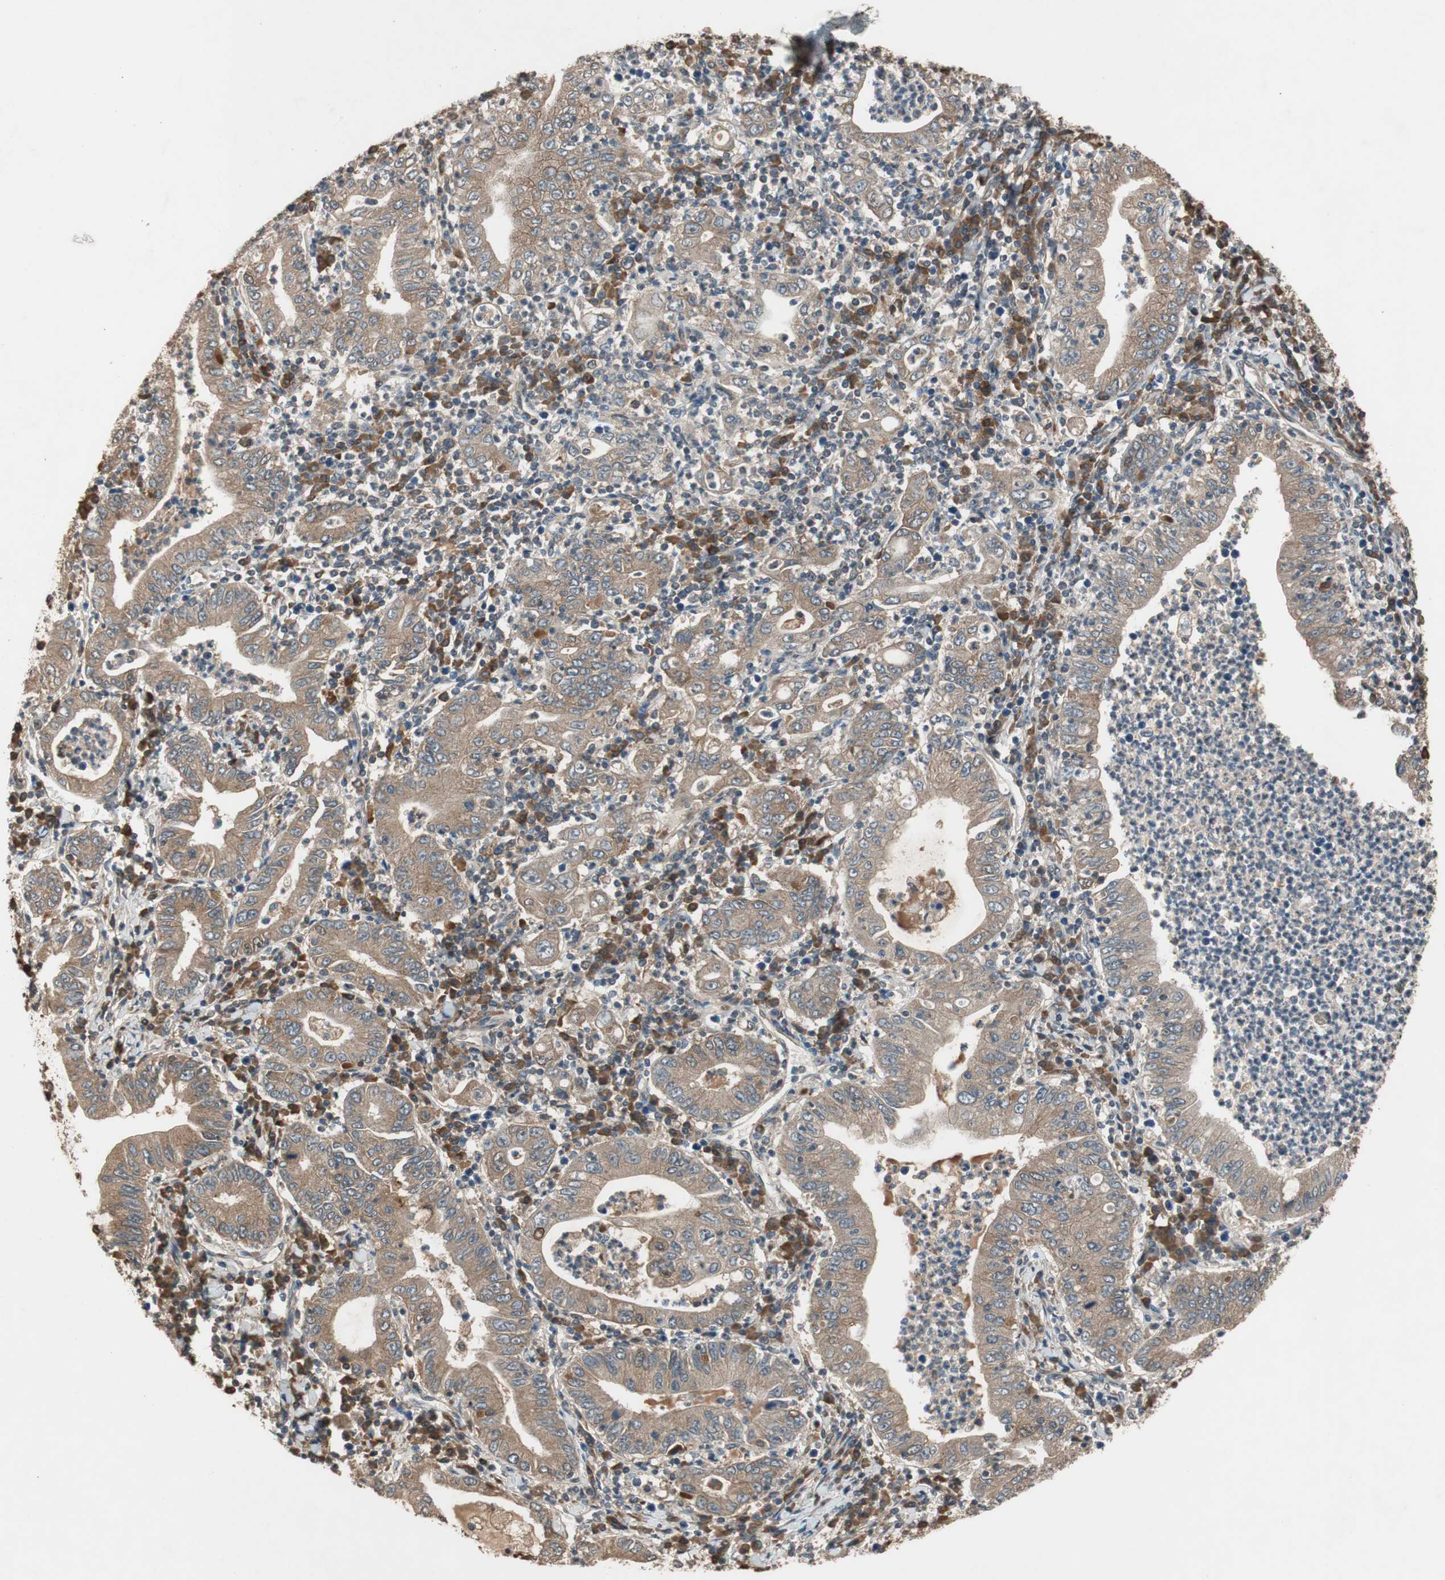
{"staining": {"intensity": "moderate", "quantity": ">75%", "location": "cytoplasmic/membranous"}, "tissue": "stomach cancer", "cell_type": "Tumor cells", "image_type": "cancer", "snomed": [{"axis": "morphology", "description": "Normal tissue, NOS"}, {"axis": "morphology", "description": "Adenocarcinoma, NOS"}, {"axis": "topography", "description": "Esophagus"}, {"axis": "topography", "description": "Stomach, upper"}, {"axis": "topography", "description": "Peripheral nerve tissue"}], "caption": "Immunohistochemical staining of stomach cancer (adenocarcinoma) exhibits medium levels of moderate cytoplasmic/membranous expression in about >75% of tumor cells.", "gene": "TMEM230", "patient": {"sex": "male", "age": 62}}